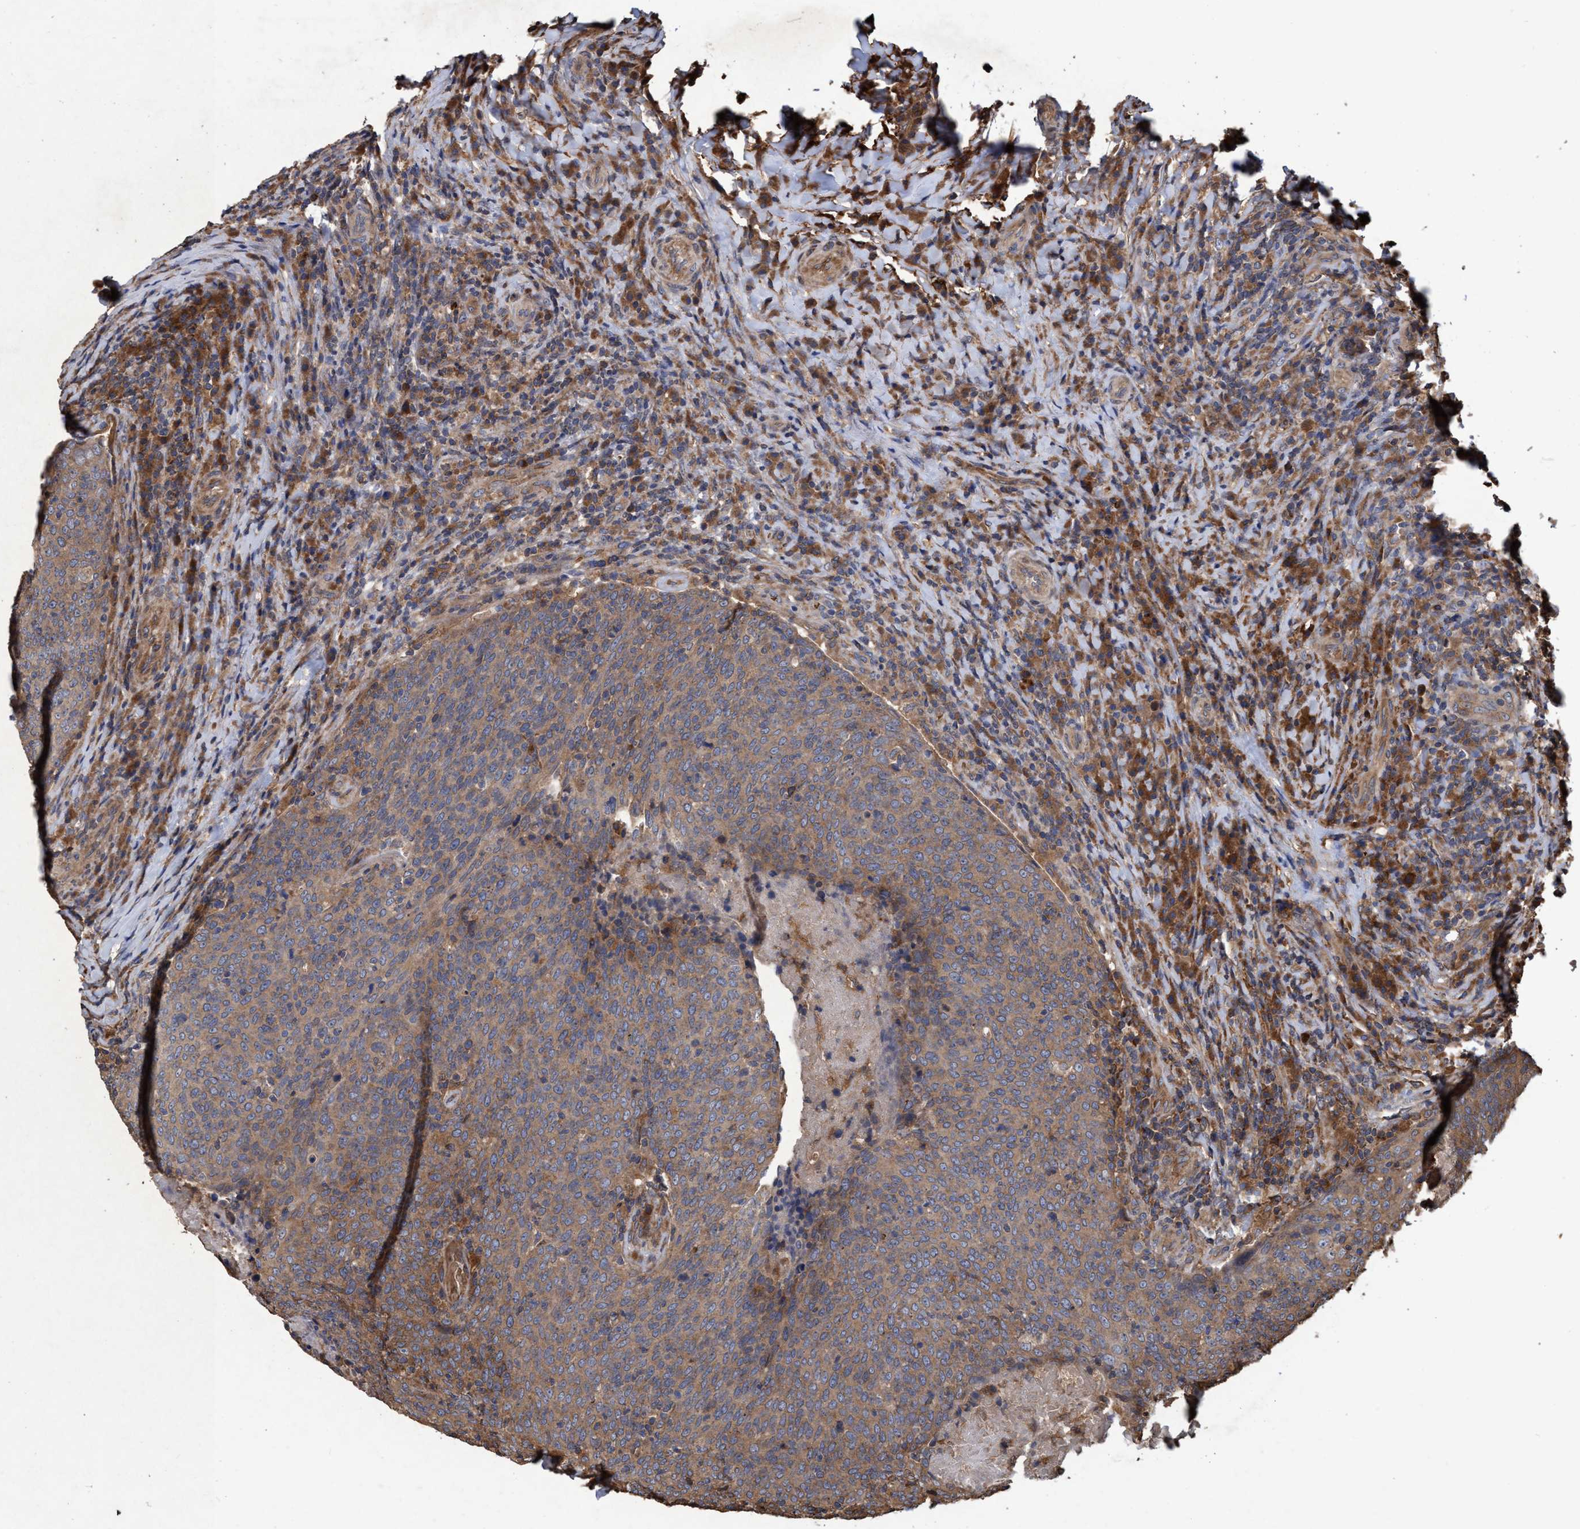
{"staining": {"intensity": "moderate", "quantity": ">75%", "location": "cytoplasmic/membranous"}, "tissue": "head and neck cancer", "cell_type": "Tumor cells", "image_type": "cancer", "snomed": [{"axis": "morphology", "description": "Squamous cell carcinoma, NOS"}, {"axis": "morphology", "description": "Squamous cell carcinoma, metastatic, NOS"}, {"axis": "topography", "description": "Lymph node"}, {"axis": "topography", "description": "Head-Neck"}], "caption": "A brown stain shows moderate cytoplasmic/membranous staining of a protein in human head and neck cancer (squamous cell carcinoma) tumor cells.", "gene": "CHMP6", "patient": {"sex": "male", "age": 62}}